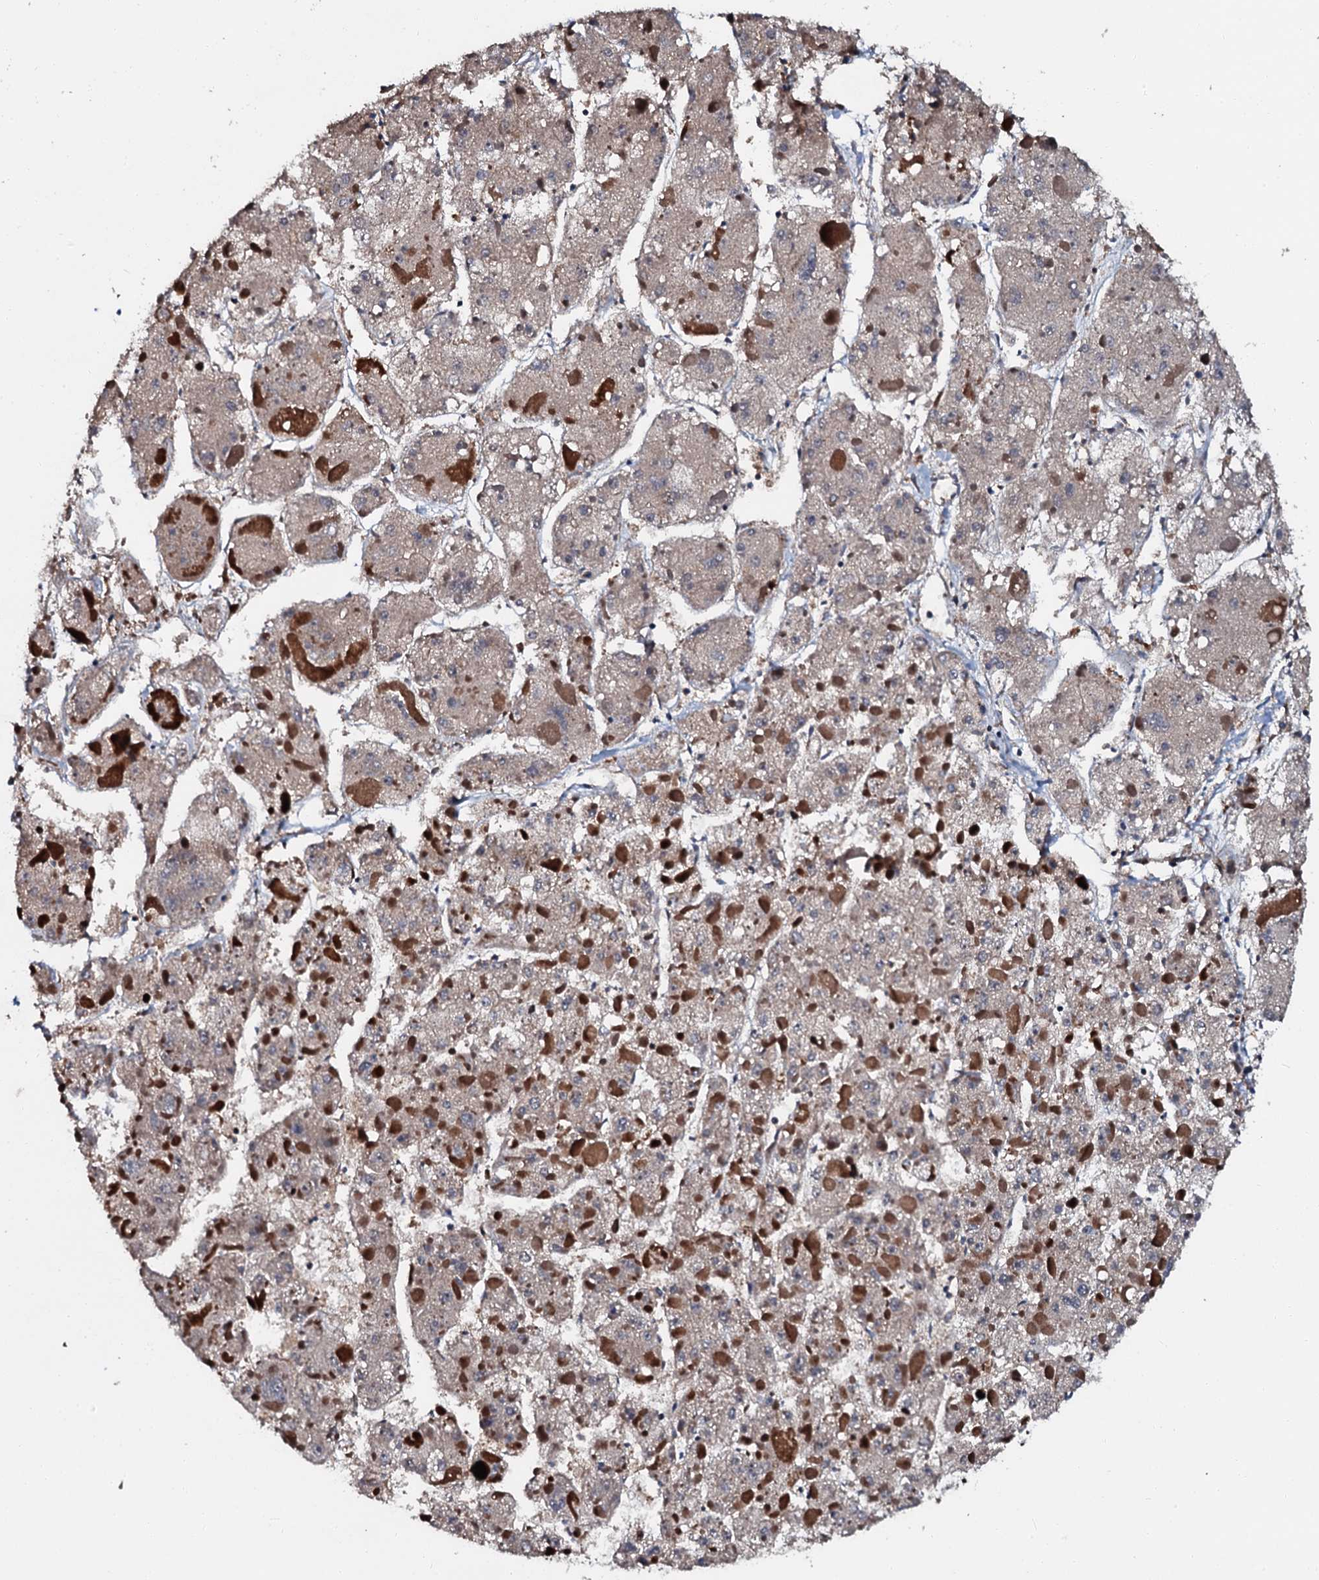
{"staining": {"intensity": "negative", "quantity": "none", "location": "none"}, "tissue": "liver cancer", "cell_type": "Tumor cells", "image_type": "cancer", "snomed": [{"axis": "morphology", "description": "Carcinoma, Hepatocellular, NOS"}, {"axis": "topography", "description": "Liver"}], "caption": "A high-resolution image shows immunohistochemistry (IHC) staining of liver cancer (hepatocellular carcinoma), which demonstrates no significant staining in tumor cells.", "gene": "N4BP1", "patient": {"sex": "female", "age": 73}}